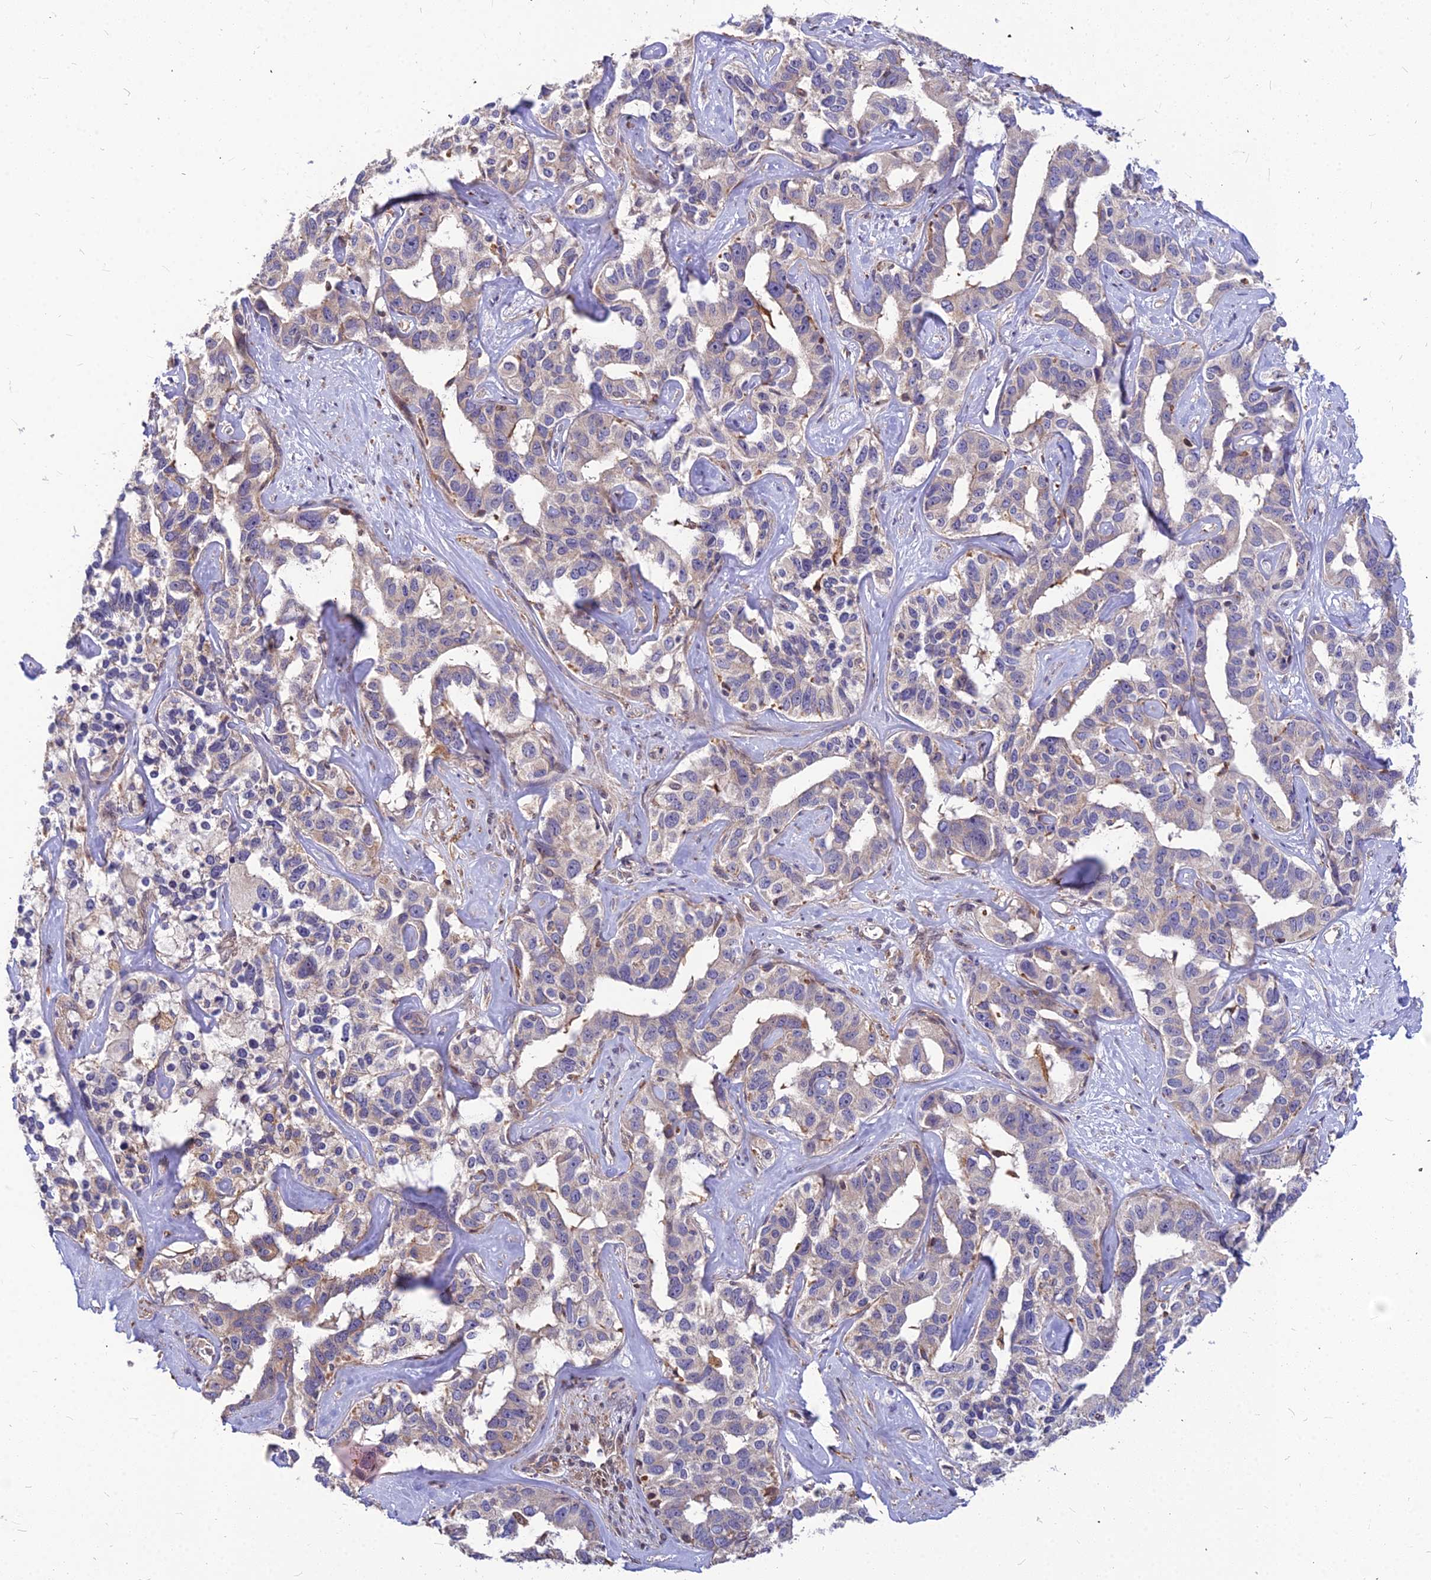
{"staining": {"intensity": "negative", "quantity": "none", "location": "none"}, "tissue": "liver cancer", "cell_type": "Tumor cells", "image_type": "cancer", "snomed": [{"axis": "morphology", "description": "Cholangiocarcinoma"}, {"axis": "topography", "description": "Liver"}], "caption": "Immunohistochemical staining of human liver cancer (cholangiocarcinoma) exhibits no significant staining in tumor cells. Brightfield microscopy of IHC stained with DAB (3,3'-diaminobenzidine) (brown) and hematoxylin (blue), captured at high magnification.", "gene": "LEKR1", "patient": {"sex": "male", "age": 59}}